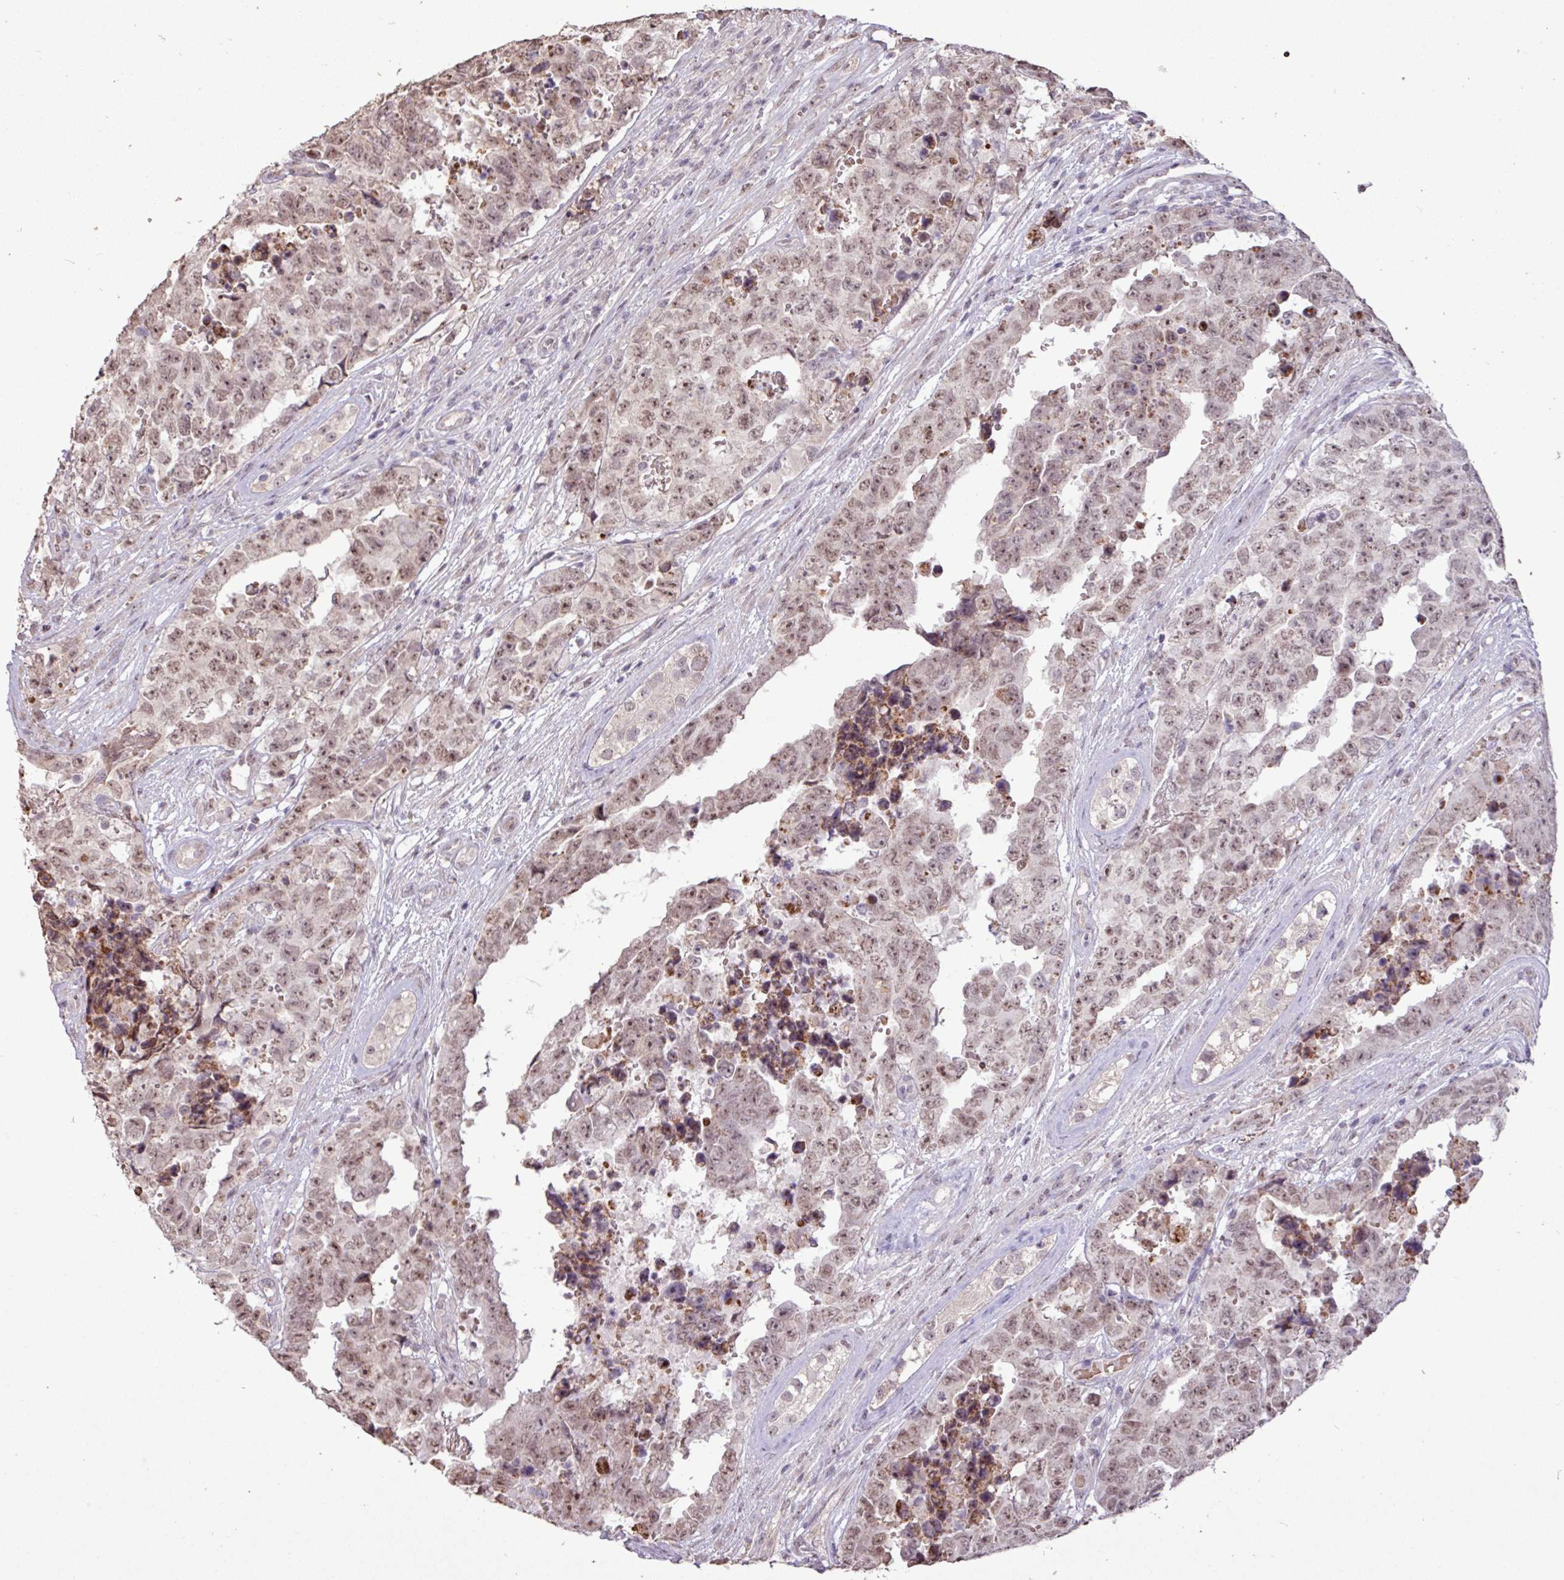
{"staining": {"intensity": "moderate", "quantity": "25%-75%", "location": "cytoplasmic/membranous,nuclear"}, "tissue": "testis cancer", "cell_type": "Tumor cells", "image_type": "cancer", "snomed": [{"axis": "morphology", "description": "Normal tissue, NOS"}, {"axis": "morphology", "description": "Carcinoma, Embryonal, NOS"}, {"axis": "topography", "description": "Testis"}, {"axis": "topography", "description": "Epididymis"}], "caption": "The image exhibits immunohistochemical staining of testis cancer. There is moderate cytoplasmic/membranous and nuclear expression is present in approximately 25%-75% of tumor cells.", "gene": "L3MBTL3", "patient": {"sex": "male", "age": 25}}